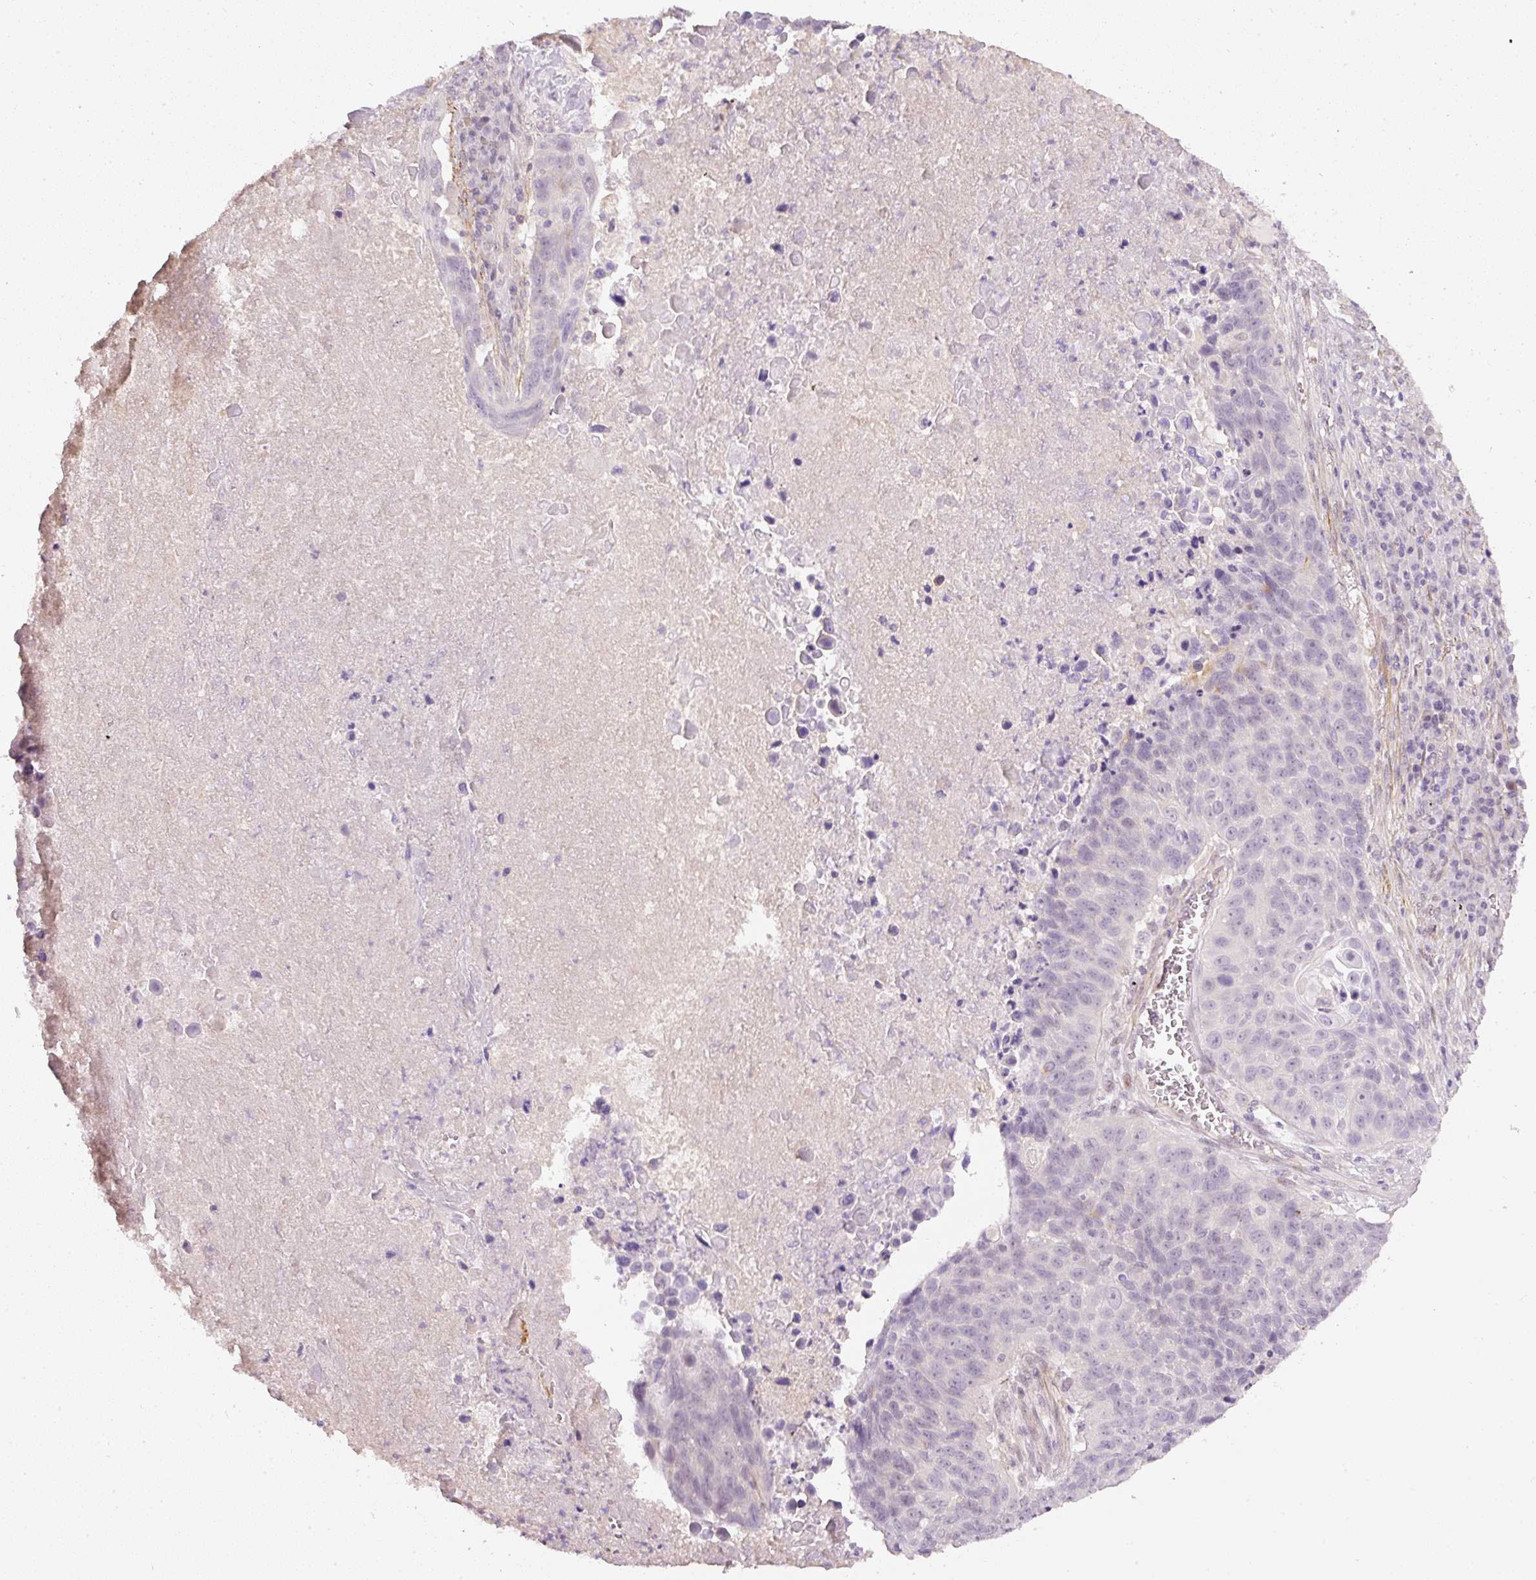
{"staining": {"intensity": "negative", "quantity": "none", "location": "none"}, "tissue": "lung cancer", "cell_type": "Tumor cells", "image_type": "cancer", "snomed": [{"axis": "morphology", "description": "Squamous cell carcinoma, NOS"}, {"axis": "topography", "description": "Lung"}], "caption": "DAB (3,3'-diaminobenzidine) immunohistochemical staining of lung cancer (squamous cell carcinoma) displays no significant expression in tumor cells.", "gene": "TOGARAM1", "patient": {"sex": "male", "age": 78}}